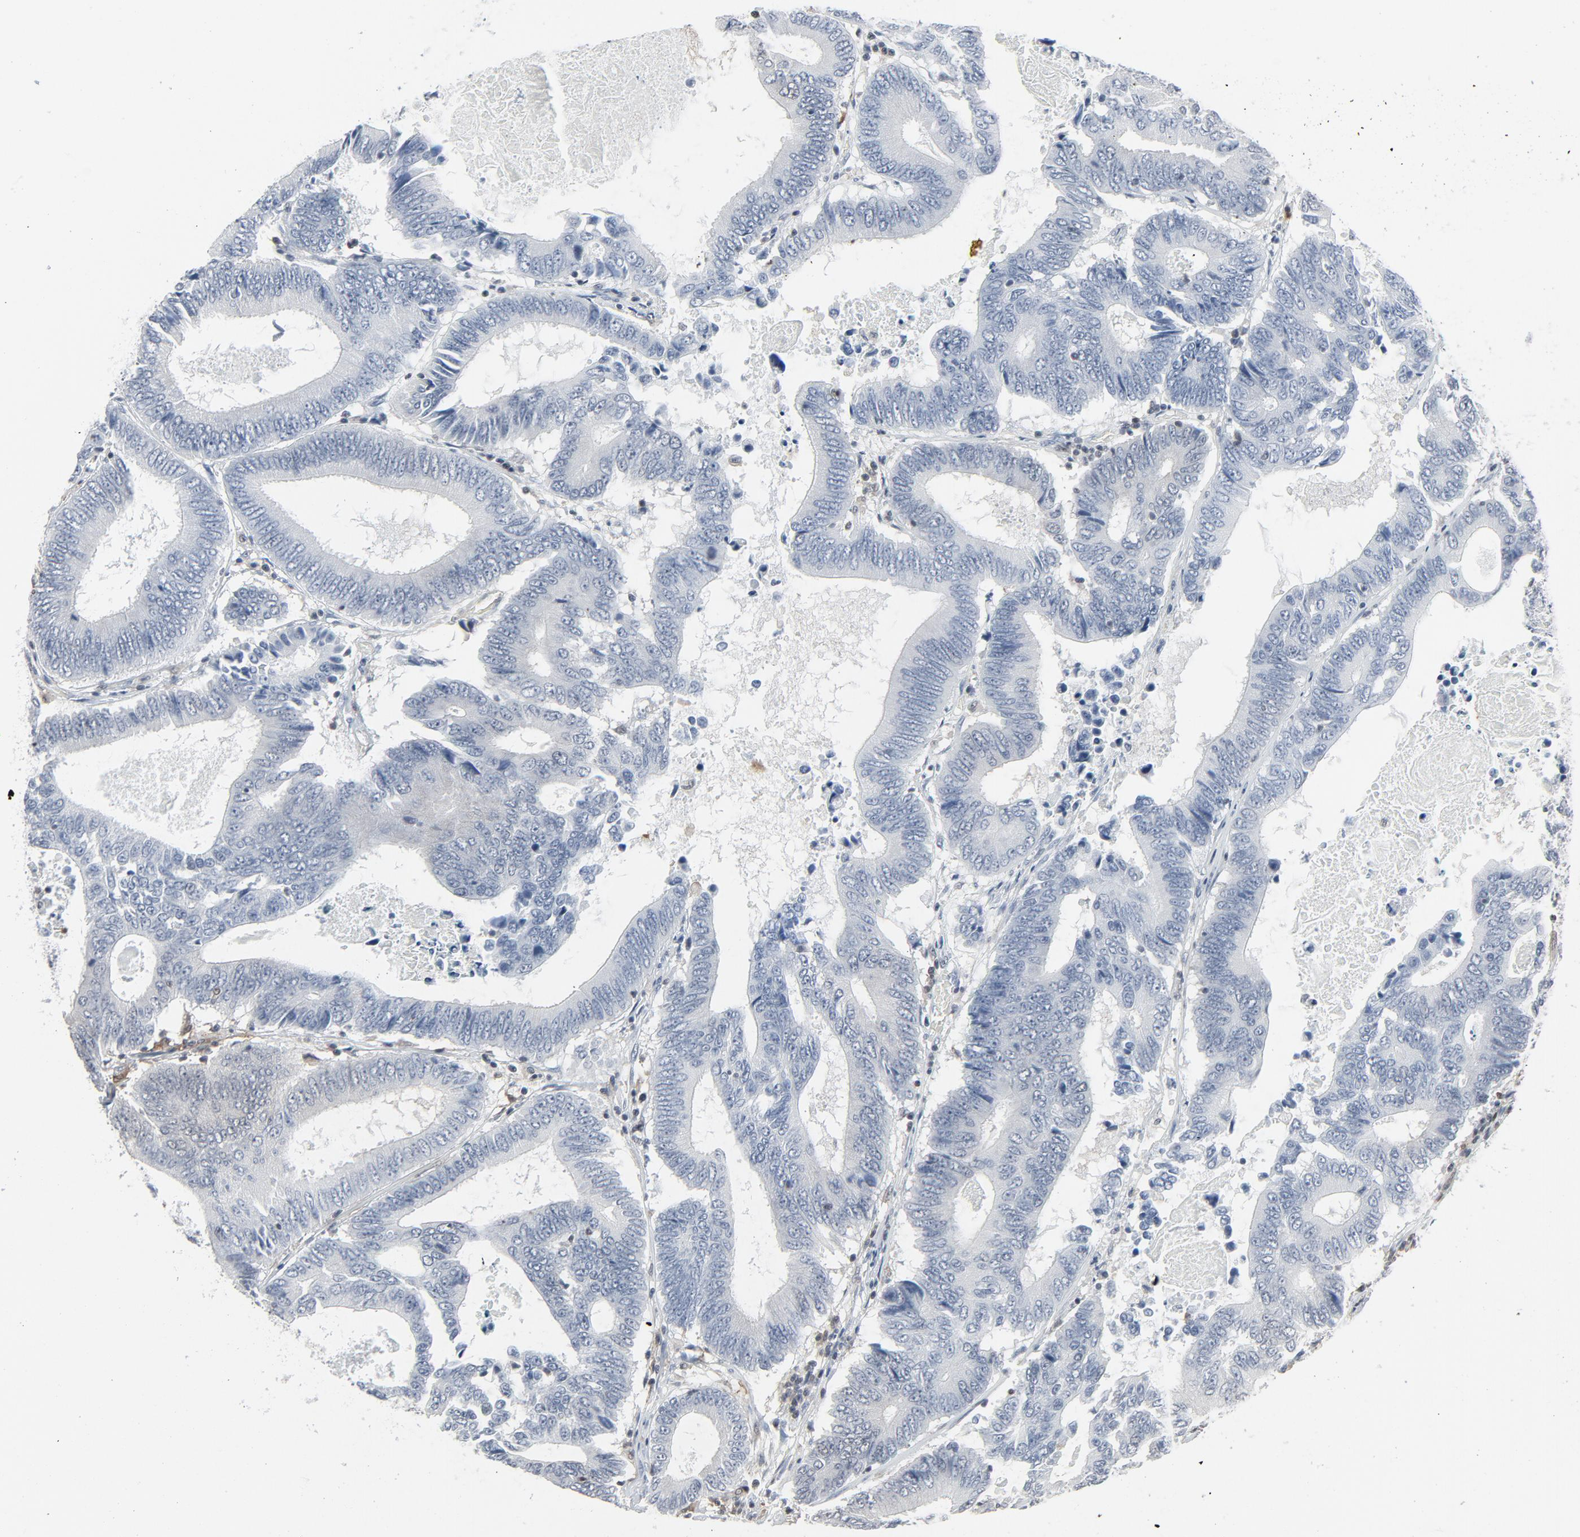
{"staining": {"intensity": "negative", "quantity": "none", "location": "none"}, "tissue": "colorectal cancer", "cell_type": "Tumor cells", "image_type": "cancer", "snomed": [{"axis": "morphology", "description": "Adenocarcinoma, NOS"}, {"axis": "topography", "description": "Colon"}], "caption": "Immunohistochemical staining of colorectal cancer (adenocarcinoma) displays no significant positivity in tumor cells. (DAB immunohistochemistry (IHC) with hematoxylin counter stain).", "gene": "STAT5A", "patient": {"sex": "female", "age": 78}}